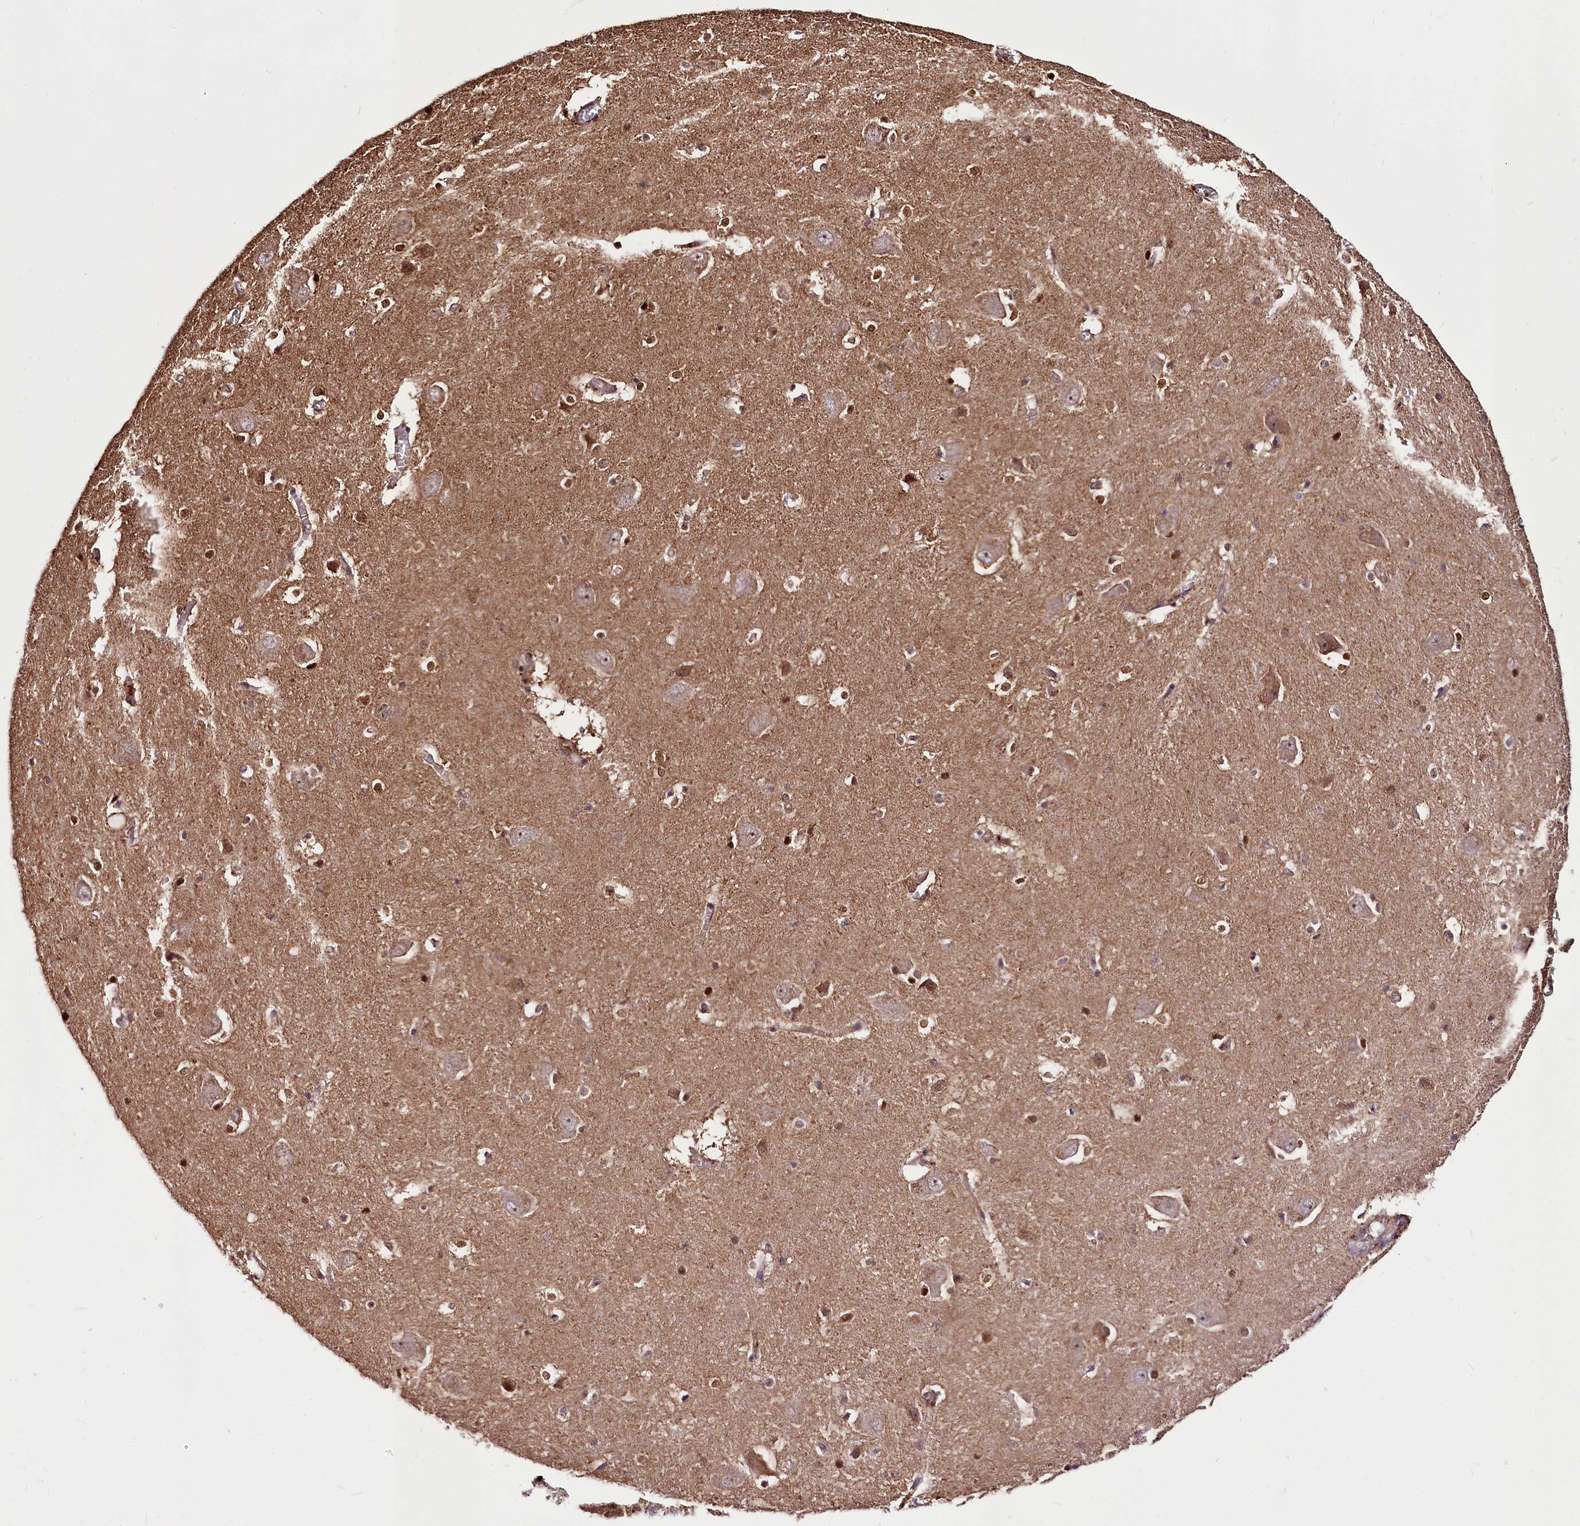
{"staining": {"intensity": "moderate", "quantity": "25%-75%", "location": "cytoplasmic/membranous,nuclear"}, "tissue": "caudate", "cell_type": "Glial cells", "image_type": "normal", "snomed": [{"axis": "morphology", "description": "Normal tissue, NOS"}, {"axis": "topography", "description": "Lateral ventricle wall"}], "caption": "Benign caudate reveals moderate cytoplasmic/membranous,nuclear staining in about 25%-75% of glial cells.", "gene": "GNL3L", "patient": {"sex": "male", "age": 37}}